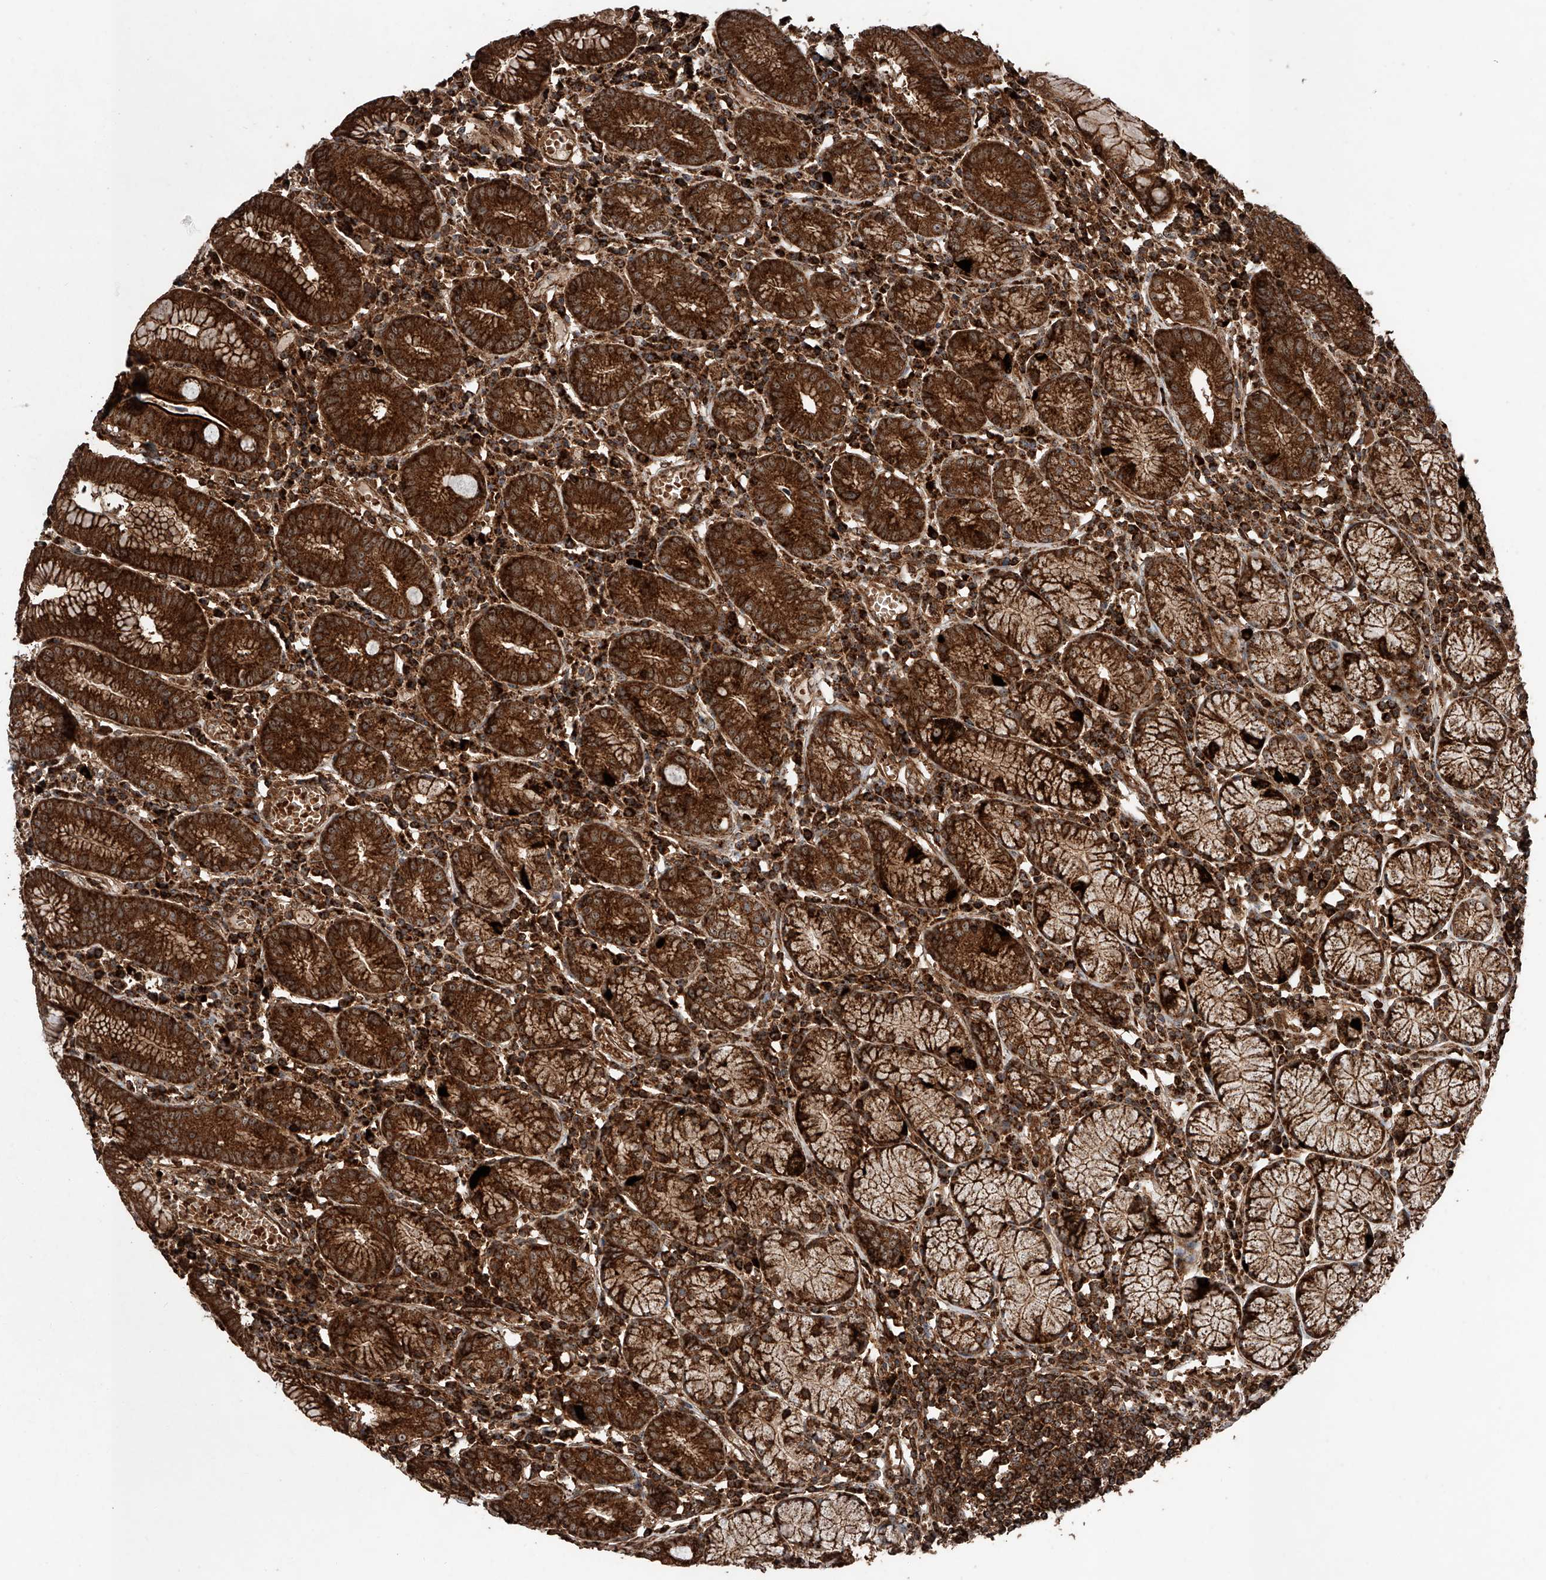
{"staining": {"intensity": "strong", "quantity": ">75%", "location": "cytoplasmic/membranous"}, "tissue": "stomach", "cell_type": "Glandular cells", "image_type": "normal", "snomed": [{"axis": "morphology", "description": "Normal tissue, NOS"}, {"axis": "topography", "description": "Stomach"}], "caption": "Glandular cells display high levels of strong cytoplasmic/membranous expression in about >75% of cells in benign stomach. Using DAB (brown) and hematoxylin (blue) stains, captured at high magnification using brightfield microscopy.", "gene": "PISD", "patient": {"sex": "male", "age": 55}}